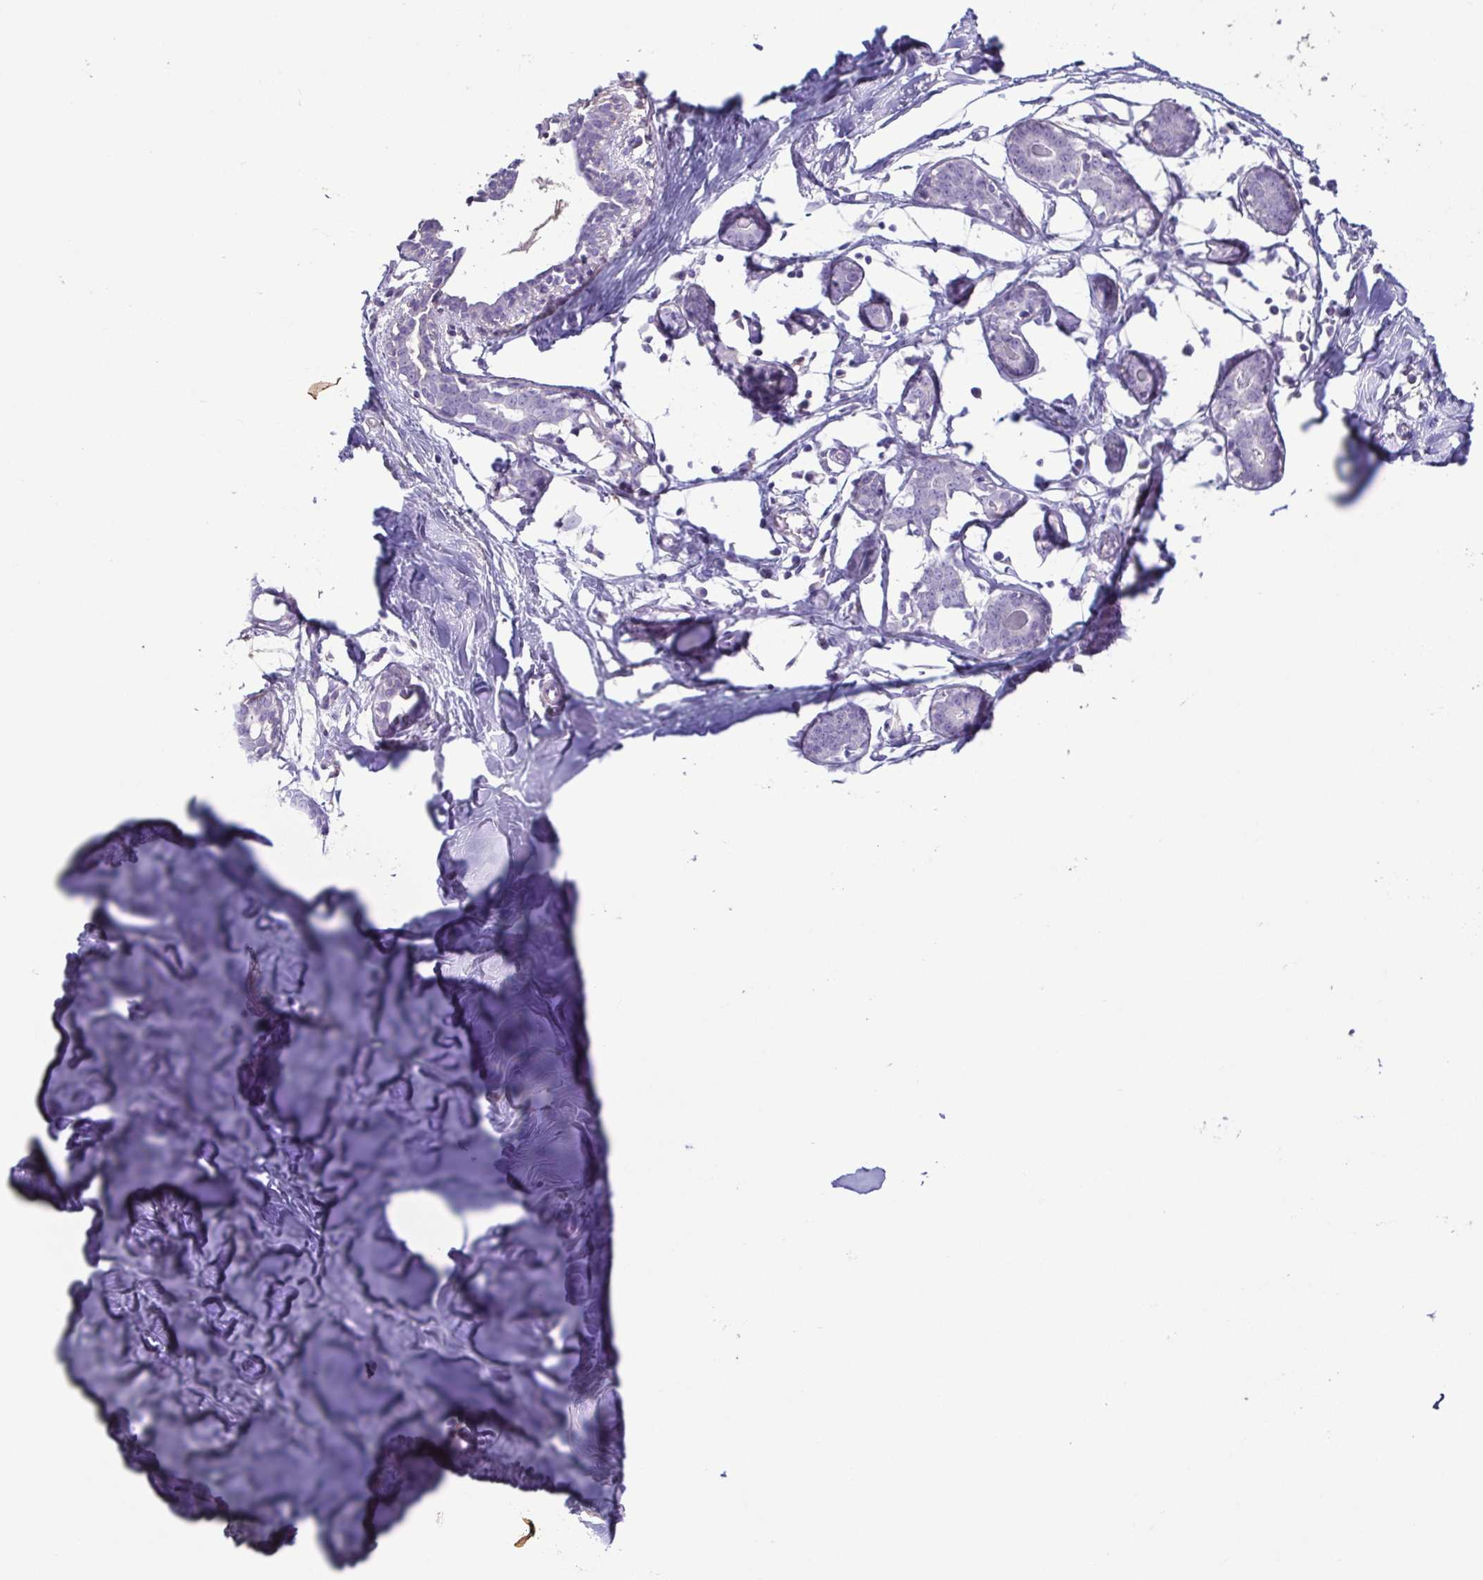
{"staining": {"intensity": "negative", "quantity": "none", "location": "none"}, "tissue": "breast", "cell_type": "Adipocytes", "image_type": "normal", "snomed": [{"axis": "morphology", "description": "Normal tissue, NOS"}, {"axis": "topography", "description": "Breast"}], "caption": "An immunohistochemistry histopathology image of unremarkable breast is shown. There is no staining in adipocytes of breast. (DAB IHC with hematoxylin counter stain).", "gene": "TERT", "patient": {"sex": "female", "age": 27}}